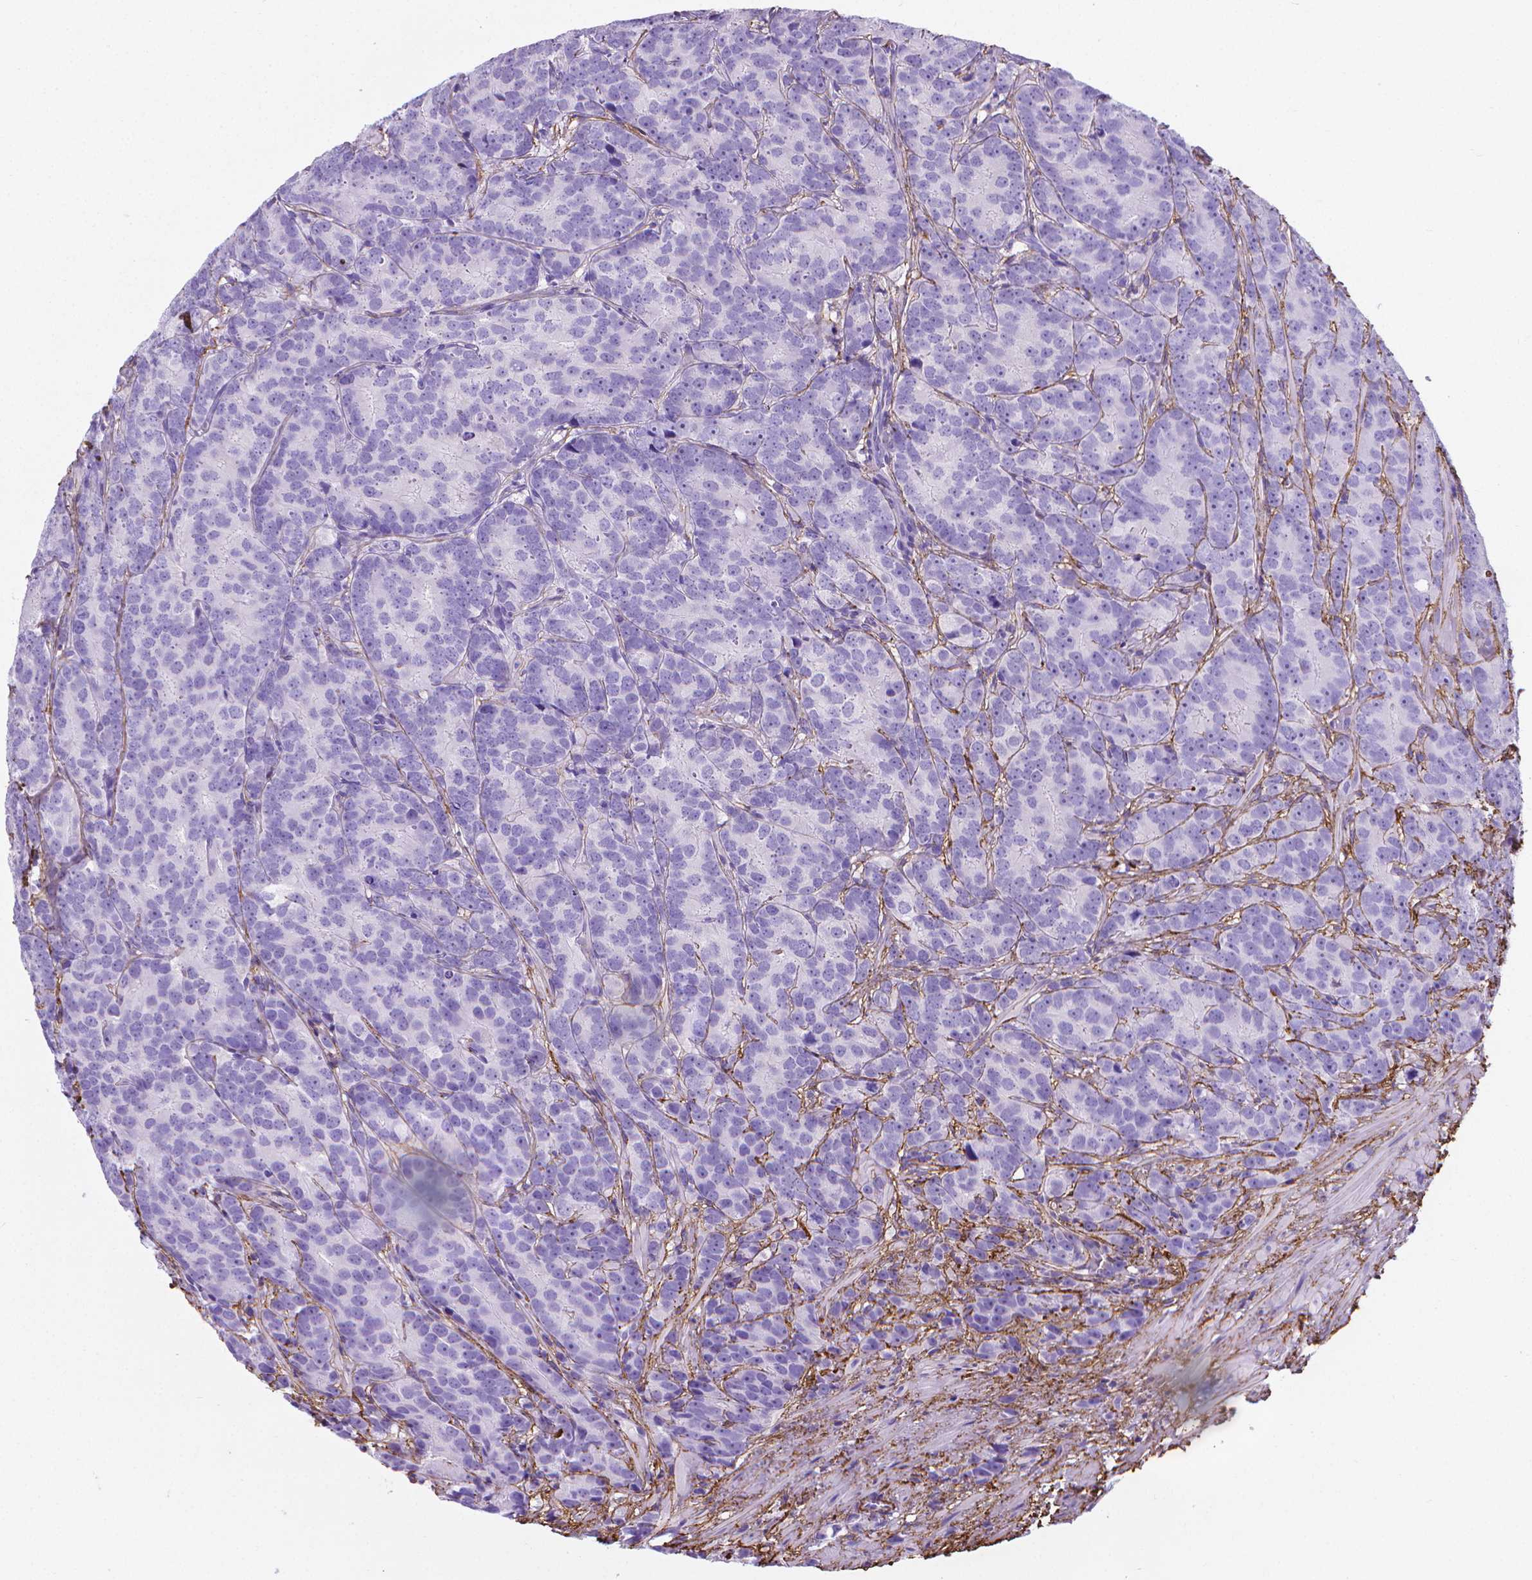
{"staining": {"intensity": "negative", "quantity": "none", "location": "none"}, "tissue": "prostate cancer", "cell_type": "Tumor cells", "image_type": "cancer", "snomed": [{"axis": "morphology", "description": "Adenocarcinoma, High grade"}, {"axis": "topography", "description": "Prostate"}], "caption": "Prostate cancer was stained to show a protein in brown. There is no significant positivity in tumor cells.", "gene": "MFAP2", "patient": {"sex": "male", "age": 90}}